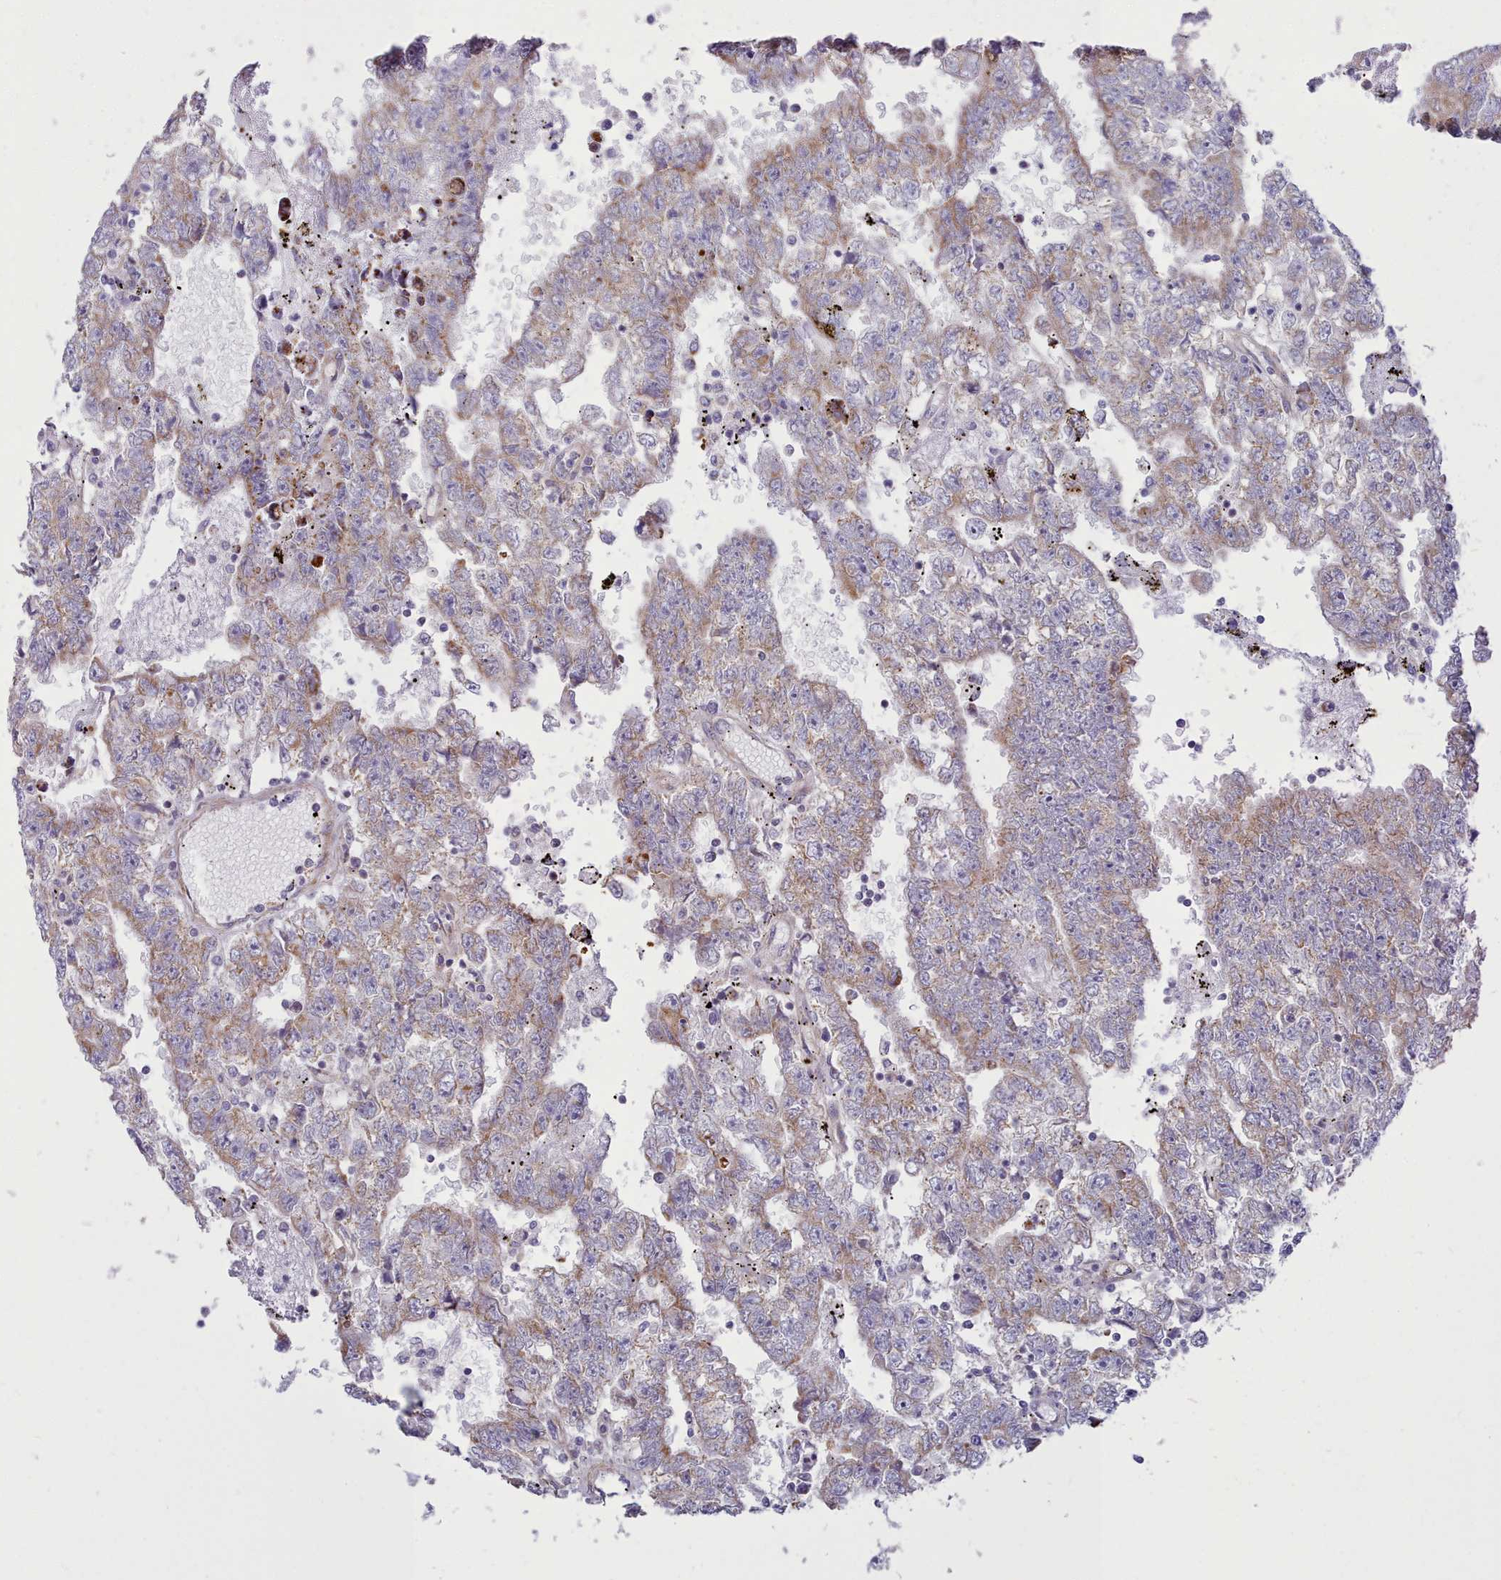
{"staining": {"intensity": "moderate", "quantity": ">75%", "location": "cytoplasmic/membranous"}, "tissue": "testis cancer", "cell_type": "Tumor cells", "image_type": "cancer", "snomed": [{"axis": "morphology", "description": "Carcinoma, Embryonal, NOS"}, {"axis": "topography", "description": "Testis"}], "caption": "Immunohistochemistry micrograph of neoplastic tissue: testis embryonal carcinoma stained using IHC shows medium levels of moderate protein expression localized specifically in the cytoplasmic/membranous of tumor cells, appearing as a cytoplasmic/membranous brown color.", "gene": "MRPL21", "patient": {"sex": "male", "age": 25}}